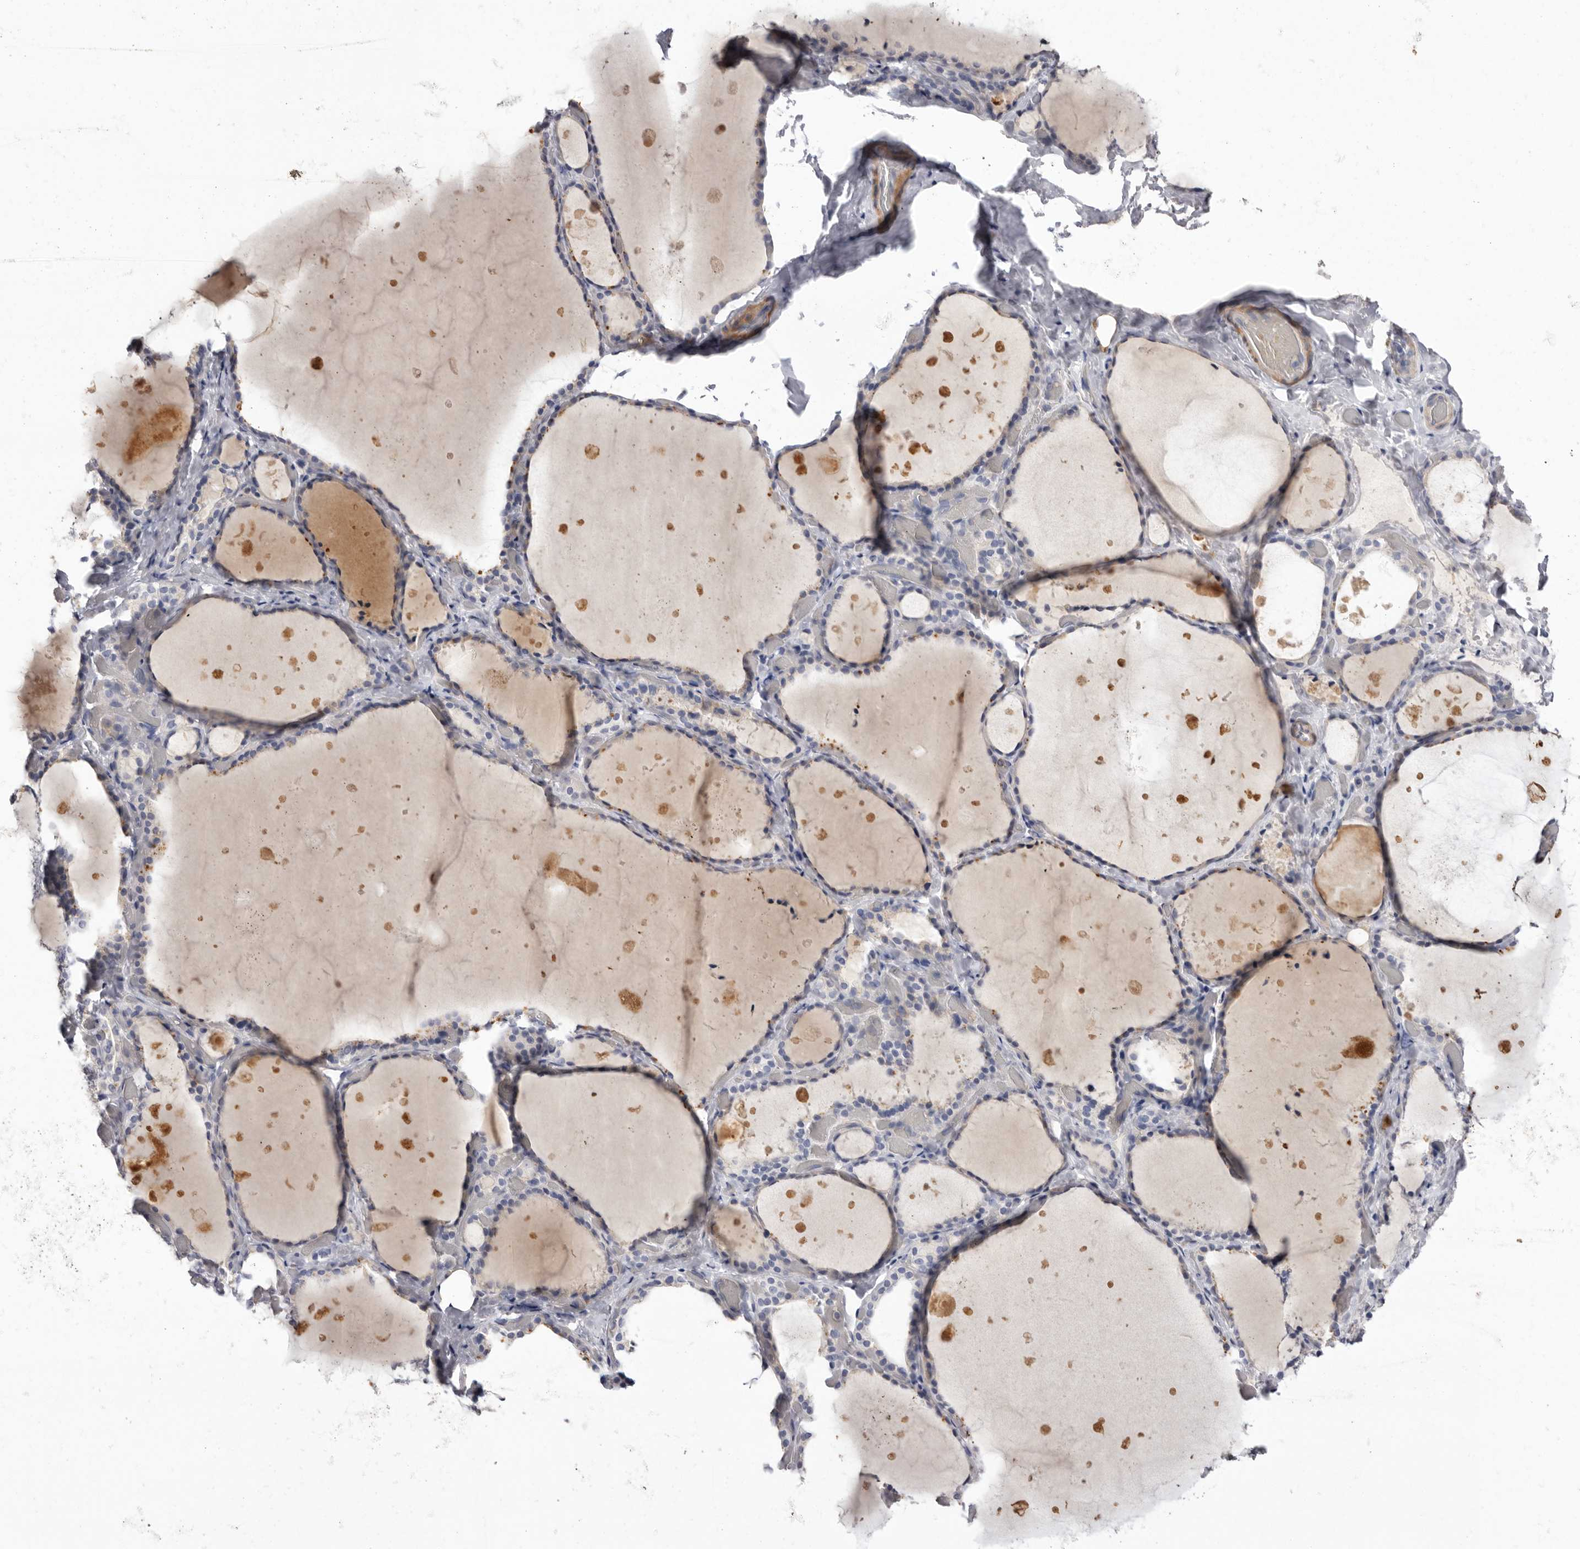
{"staining": {"intensity": "weak", "quantity": "<25%", "location": "cytoplasmic/membranous"}, "tissue": "thyroid gland", "cell_type": "Glandular cells", "image_type": "normal", "snomed": [{"axis": "morphology", "description": "Normal tissue, NOS"}, {"axis": "topography", "description": "Thyroid gland"}], "caption": "Thyroid gland stained for a protein using immunohistochemistry demonstrates no staining glandular cells.", "gene": "S1PR5", "patient": {"sex": "female", "age": 44}}